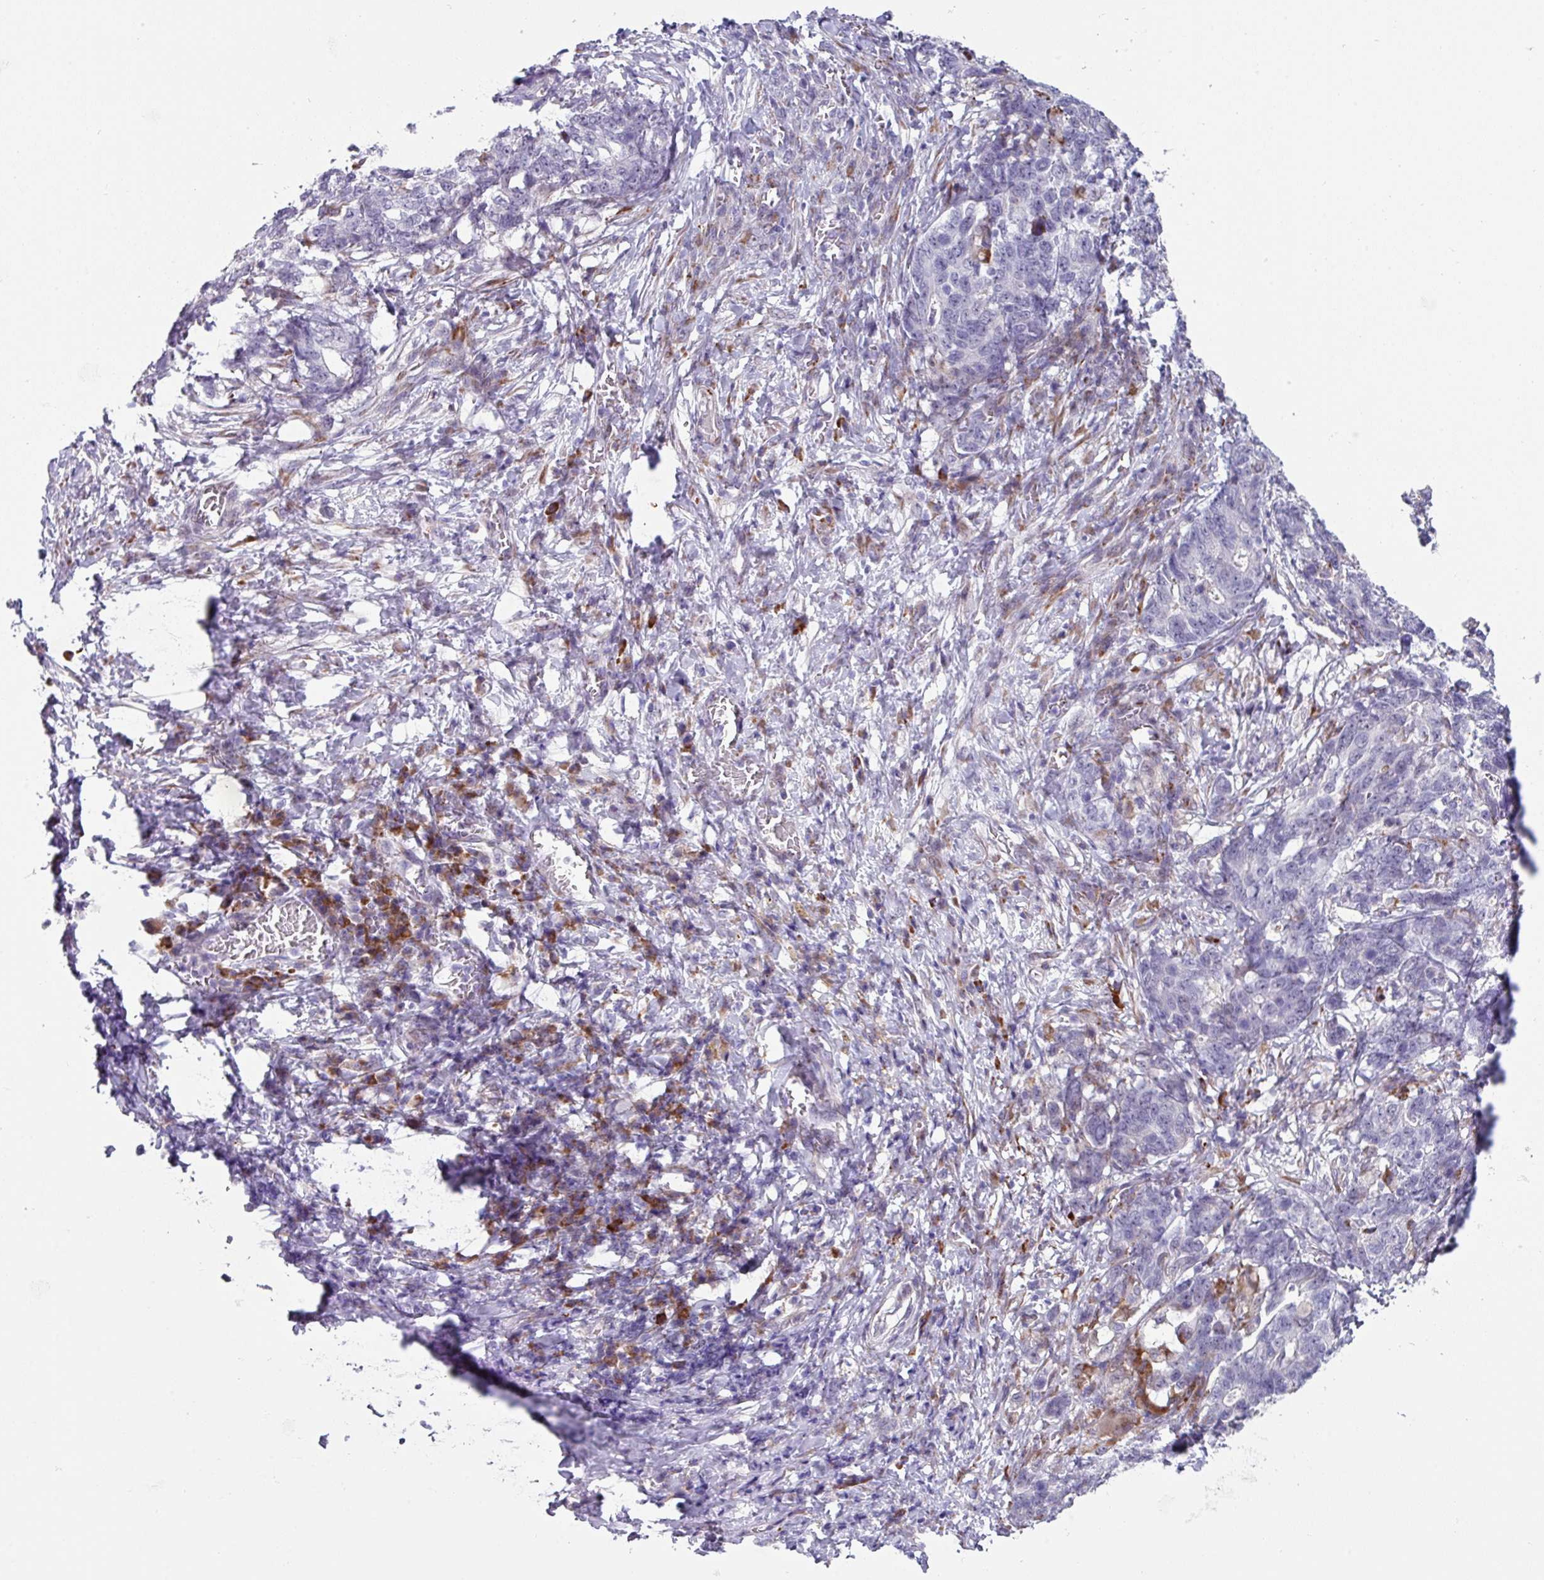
{"staining": {"intensity": "negative", "quantity": "none", "location": "none"}, "tissue": "stomach cancer", "cell_type": "Tumor cells", "image_type": "cancer", "snomed": [{"axis": "morphology", "description": "Normal tissue, NOS"}, {"axis": "morphology", "description": "Adenocarcinoma, NOS"}, {"axis": "topography", "description": "Stomach"}], "caption": "Histopathology image shows no protein staining in tumor cells of stomach cancer (adenocarcinoma) tissue. (DAB (3,3'-diaminobenzidine) IHC, high magnification).", "gene": "BMS1", "patient": {"sex": "female", "age": 64}}